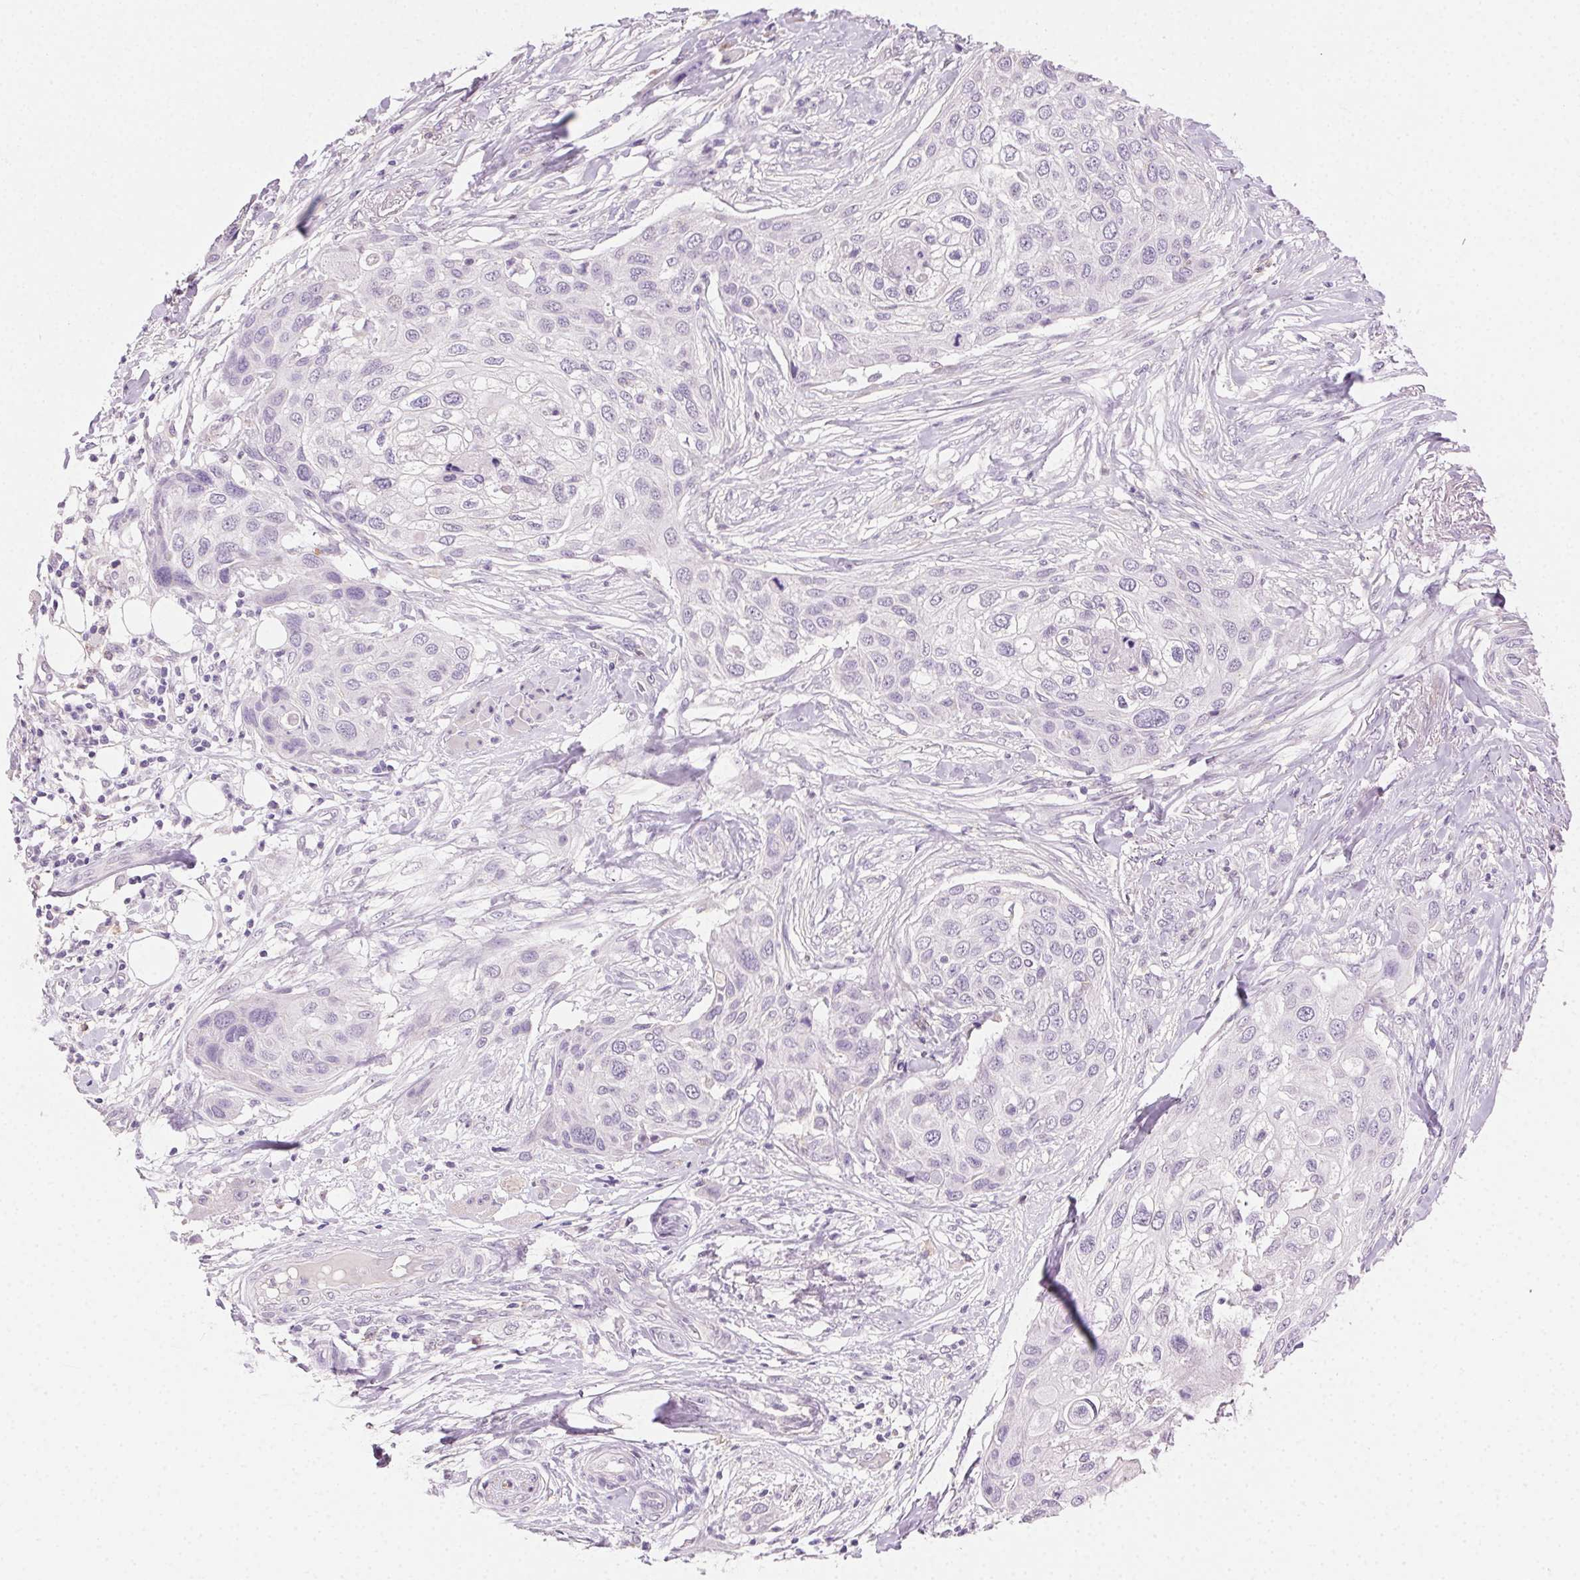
{"staining": {"intensity": "negative", "quantity": "none", "location": "none"}, "tissue": "skin cancer", "cell_type": "Tumor cells", "image_type": "cancer", "snomed": [{"axis": "morphology", "description": "Squamous cell carcinoma, NOS"}, {"axis": "topography", "description": "Skin"}], "caption": "The image demonstrates no significant expression in tumor cells of skin cancer. (DAB (3,3'-diaminobenzidine) IHC with hematoxylin counter stain).", "gene": "AKAP5", "patient": {"sex": "female", "age": 87}}